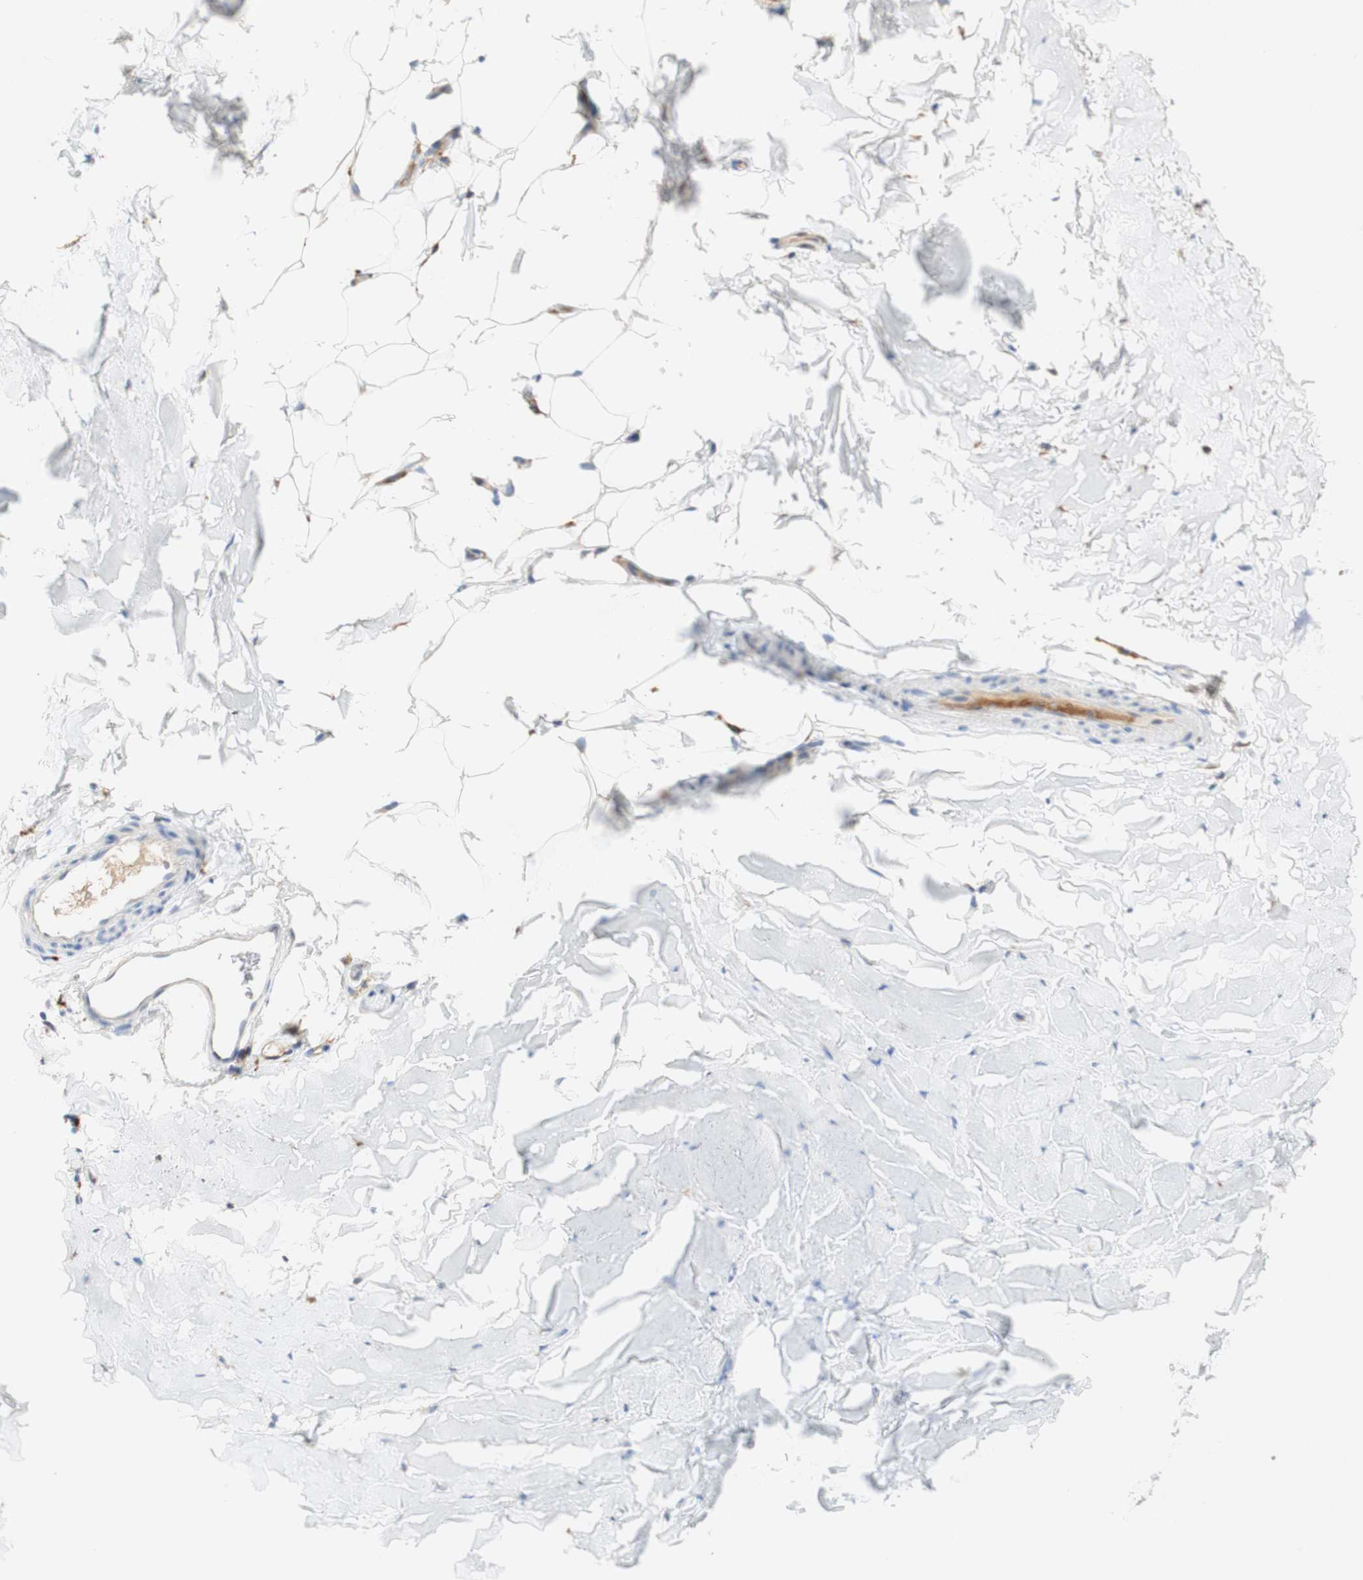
{"staining": {"intensity": "weak", "quantity": "25%-75%", "location": "cytoplasmic/membranous"}, "tissue": "adipose tissue", "cell_type": "Adipocytes", "image_type": "normal", "snomed": [{"axis": "morphology", "description": "Normal tissue, NOS"}, {"axis": "topography", "description": "Cartilage tissue"}, {"axis": "topography", "description": "Bronchus"}], "caption": "Adipocytes show low levels of weak cytoplasmic/membranous positivity in about 25%-75% of cells in normal human adipose tissue. Nuclei are stained in blue.", "gene": "FCGRT", "patient": {"sex": "female", "age": 73}}